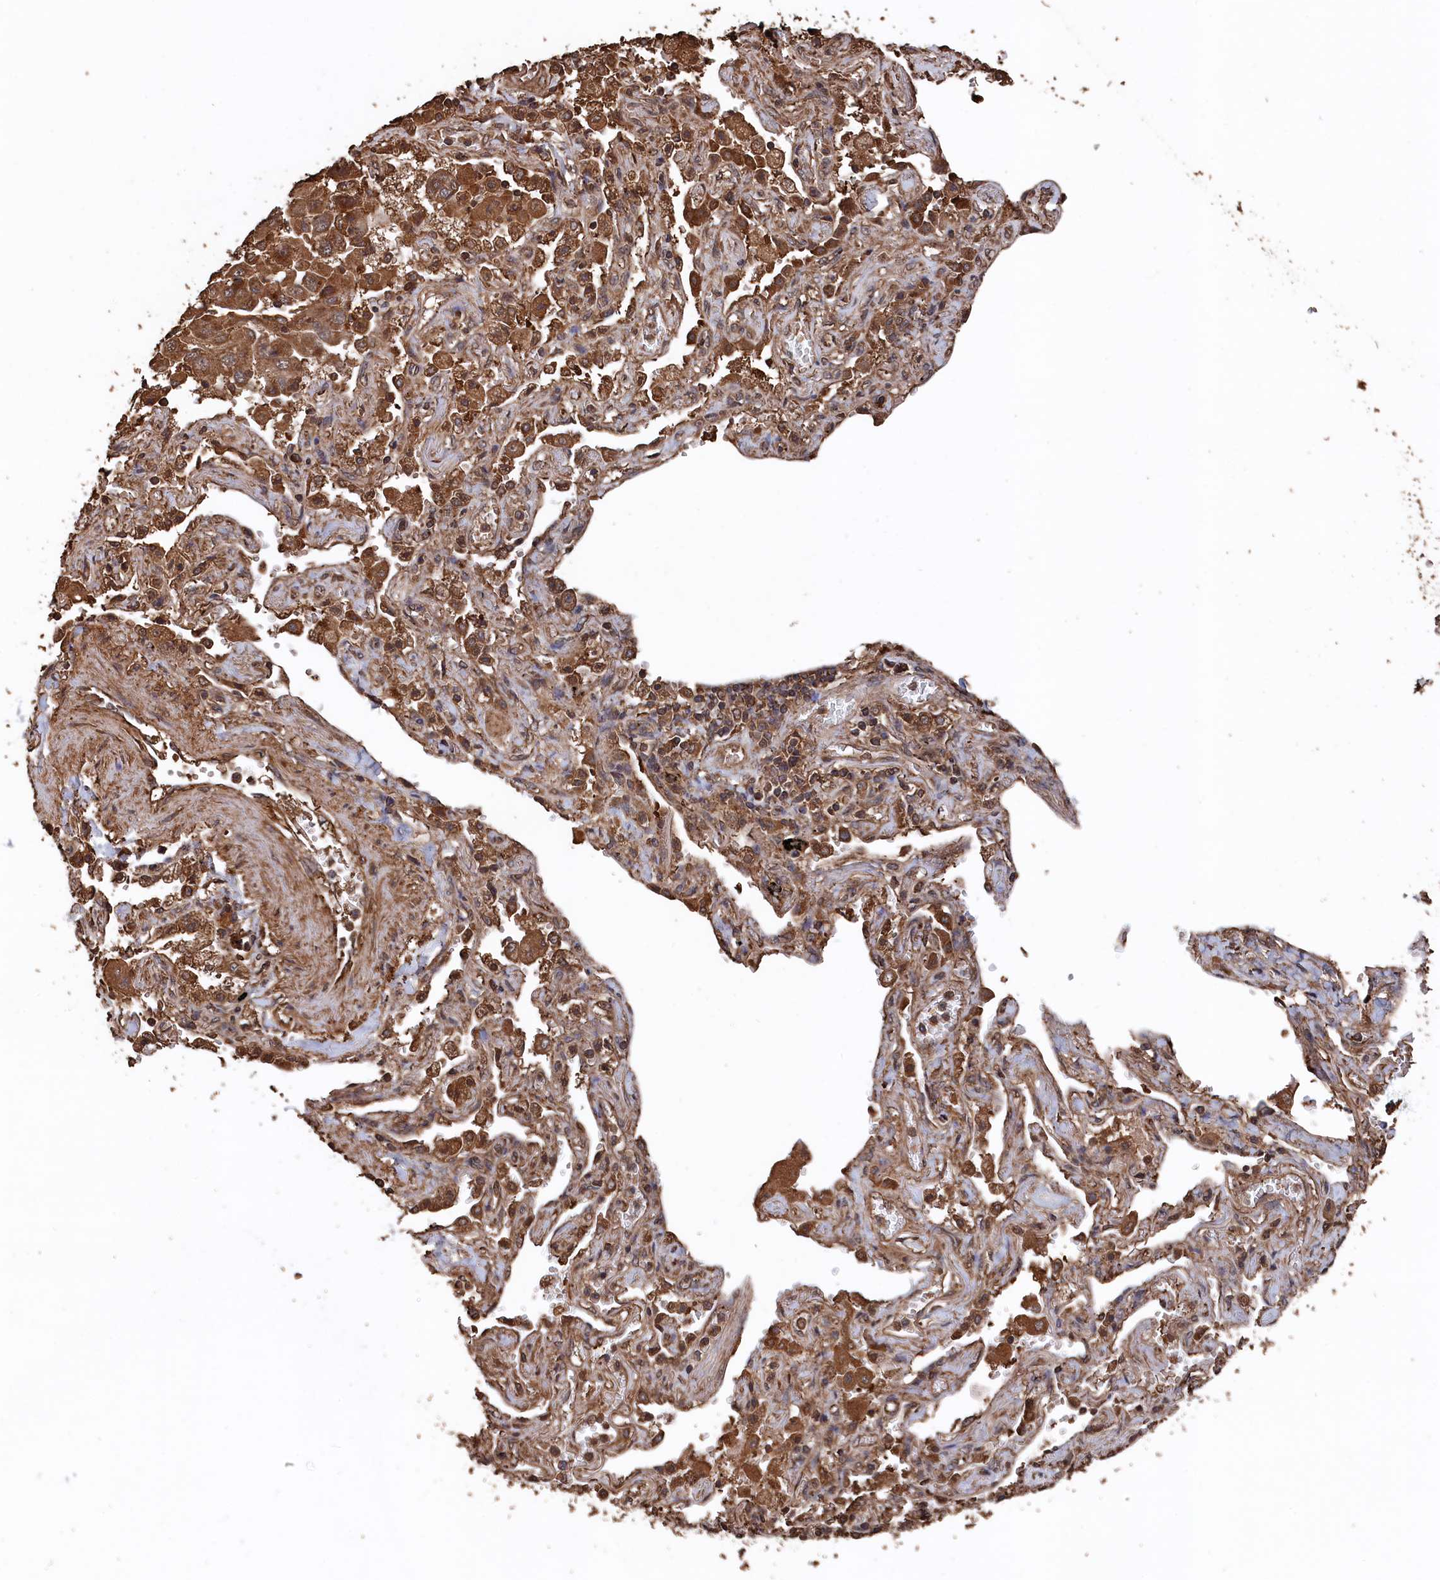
{"staining": {"intensity": "moderate", "quantity": ">75%", "location": "cytoplasmic/membranous"}, "tissue": "lung cancer", "cell_type": "Tumor cells", "image_type": "cancer", "snomed": [{"axis": "morphology", "description": "Adenocarcinoma, NOS"}, {"axis": "topography", "description": "Lung"}], "caption": "Protein expression by immunohistochemistry (IHC) shows moderate cytoplasmic/membranous expression in approximately >75% of tumor cells in lung cancer (adenocarcinoma).", "gene": "SNX33", "patient": {"sex": "female", "age": 65}}